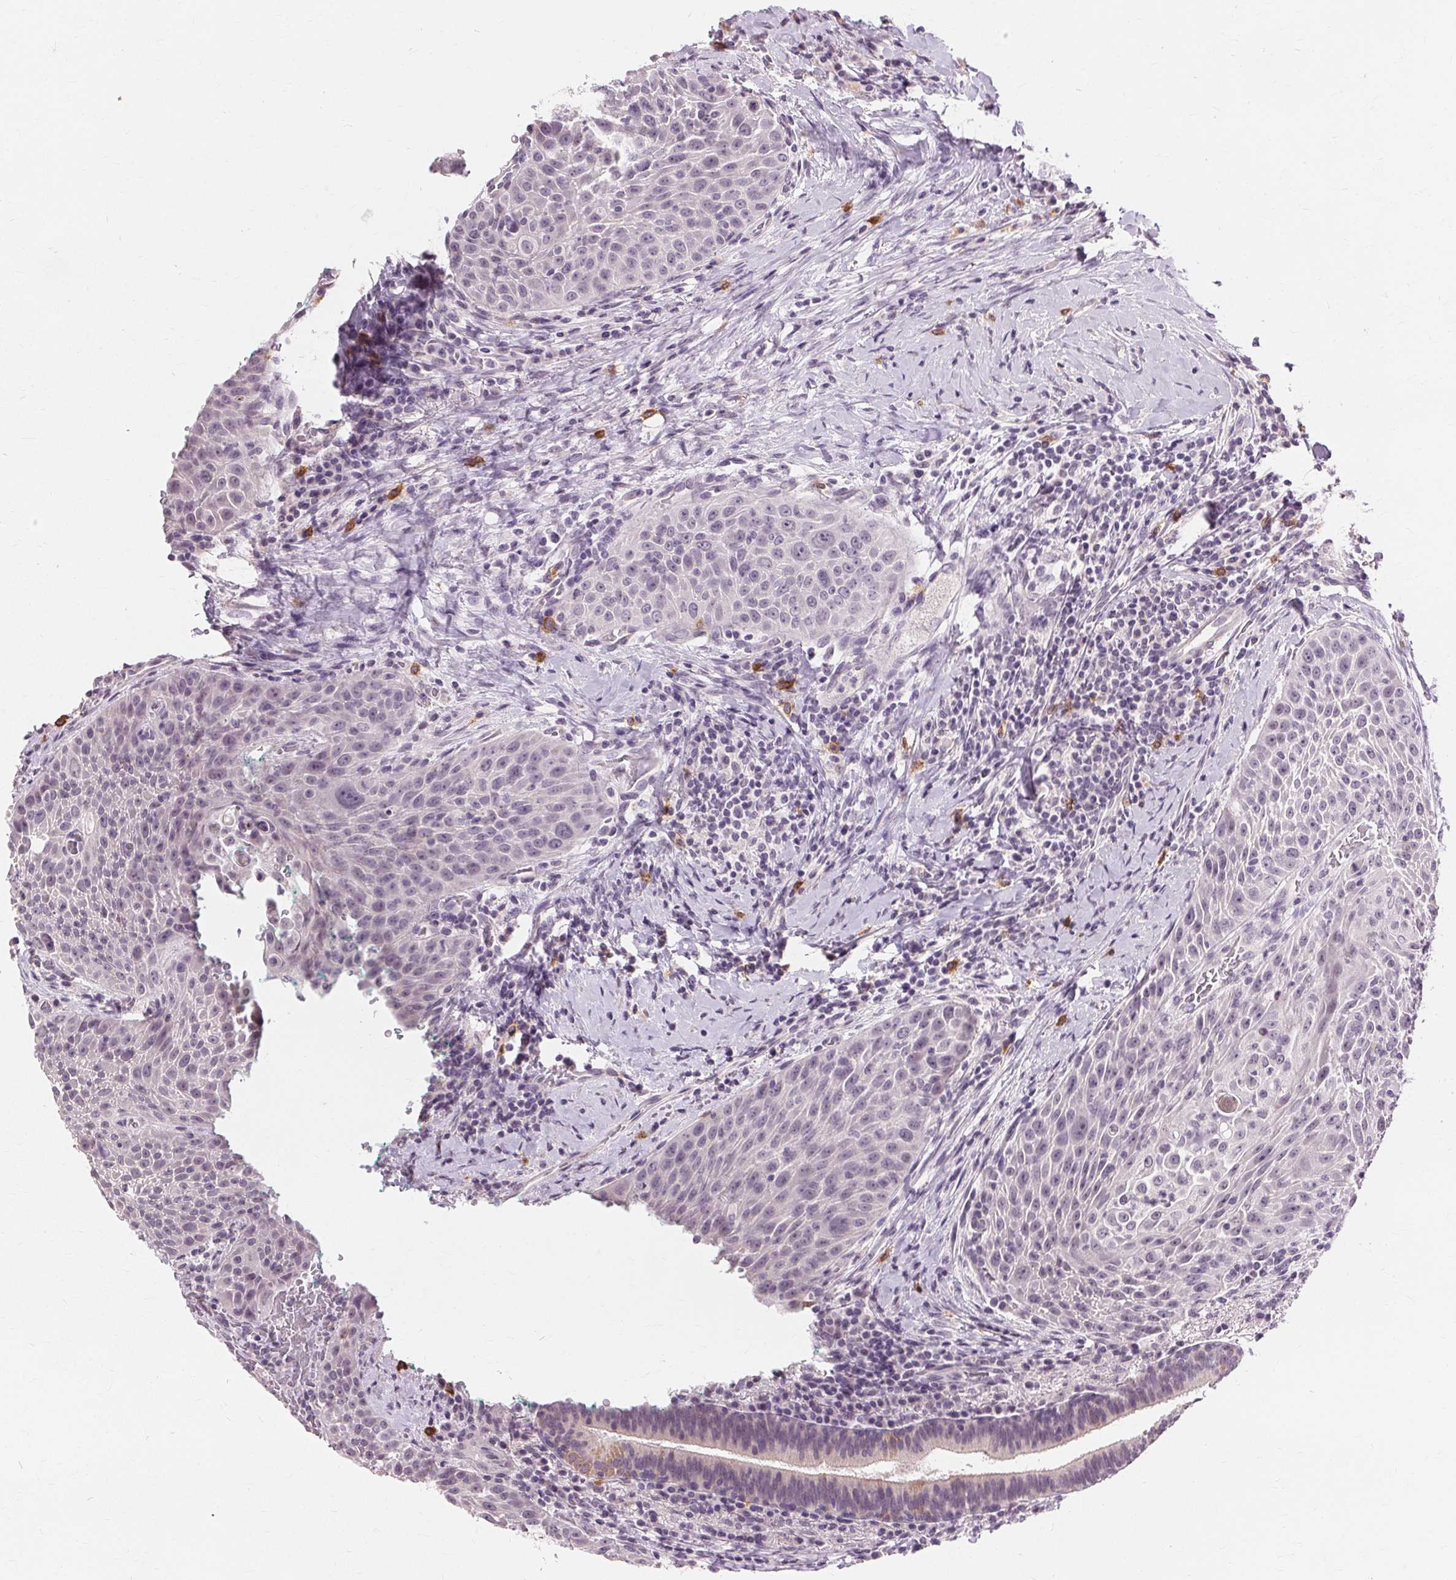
{"staining": {"intensity": "negative", "quantity": "none", "location": "none"}, "tissue": "head and neck cancer", "cell_type": "Tumor cells", "image_type": "cancer", "snomed": [{"axis": "morphology", "description": "Squamous cell carcinoma, NOS"}, {"axis": "topography", "description": "Head-Neck"}], "caption": "Immunohistochemistry (IHC) of human head and neck squamous cell carcinoma displays no staining in tumor cells. (IHC, brightfield microscopy, high magnification).", "gene": "SIGLEC6", "patient": {"sex": "male", "age": 69}}